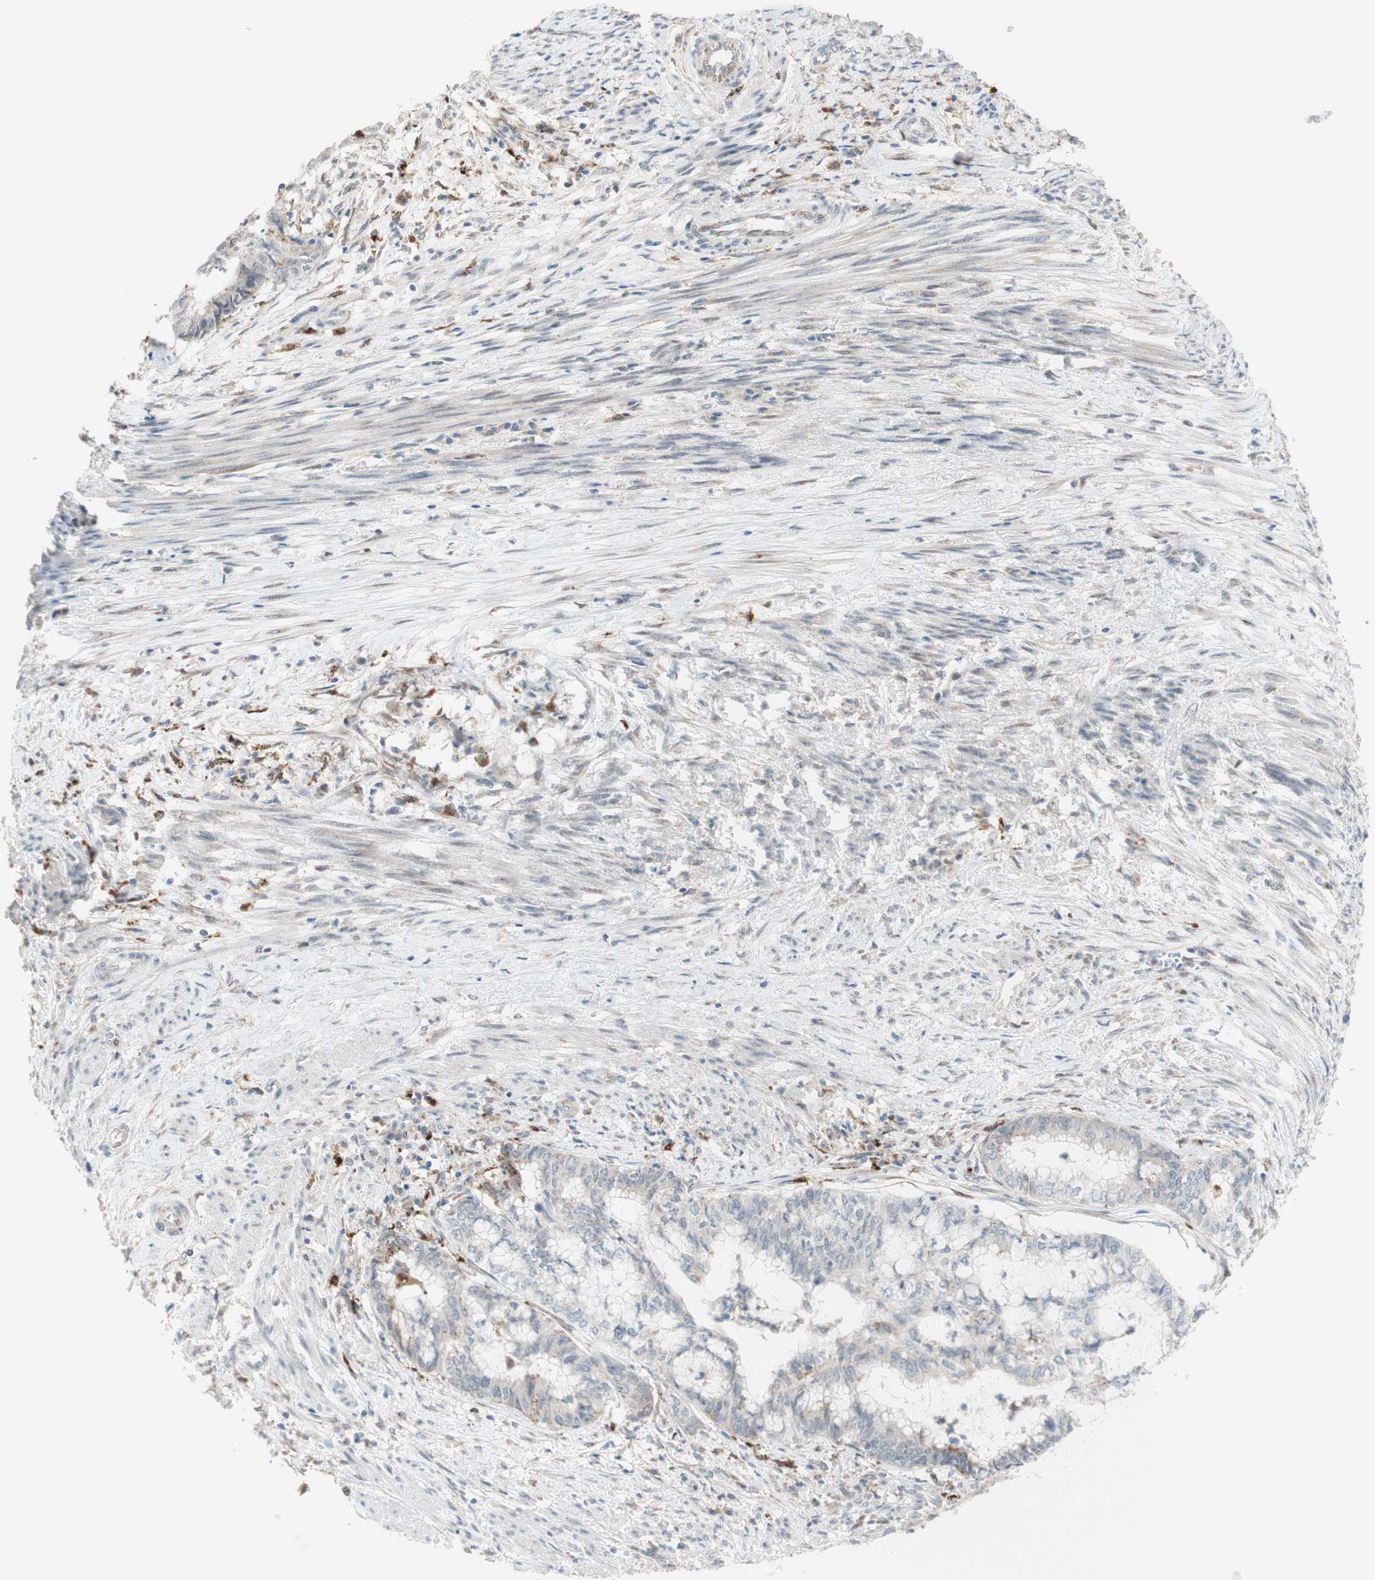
{"staining": {"intensity": "negative", "quantity": "none", "location": "none"}, "tissue": "endometrial cancer", "cell_type": "Tumor cells", "image_type": "cancer", "snomed": [{"axis": "morphology", "description": "Necrosis, NOS"}, {"axis": "morphology", "description": "Adenocarcinoma, NOS"}, {"axis": "topography", "description": "Endometrium"}], "caption": "Immunohistochemistry (IHC) image of endometrial cancer stained for a protein (brown), which reveals no positivity in tumor cells. The staining was performed using DAB (3,3'-diaminobenzidine) to visualize the protein expression in brown, while the nuclei were stained in blue with hematoxylin (Magnification: 20x).", "gene": "GAPT", "patient": {"sex": "female", "age": 79}}